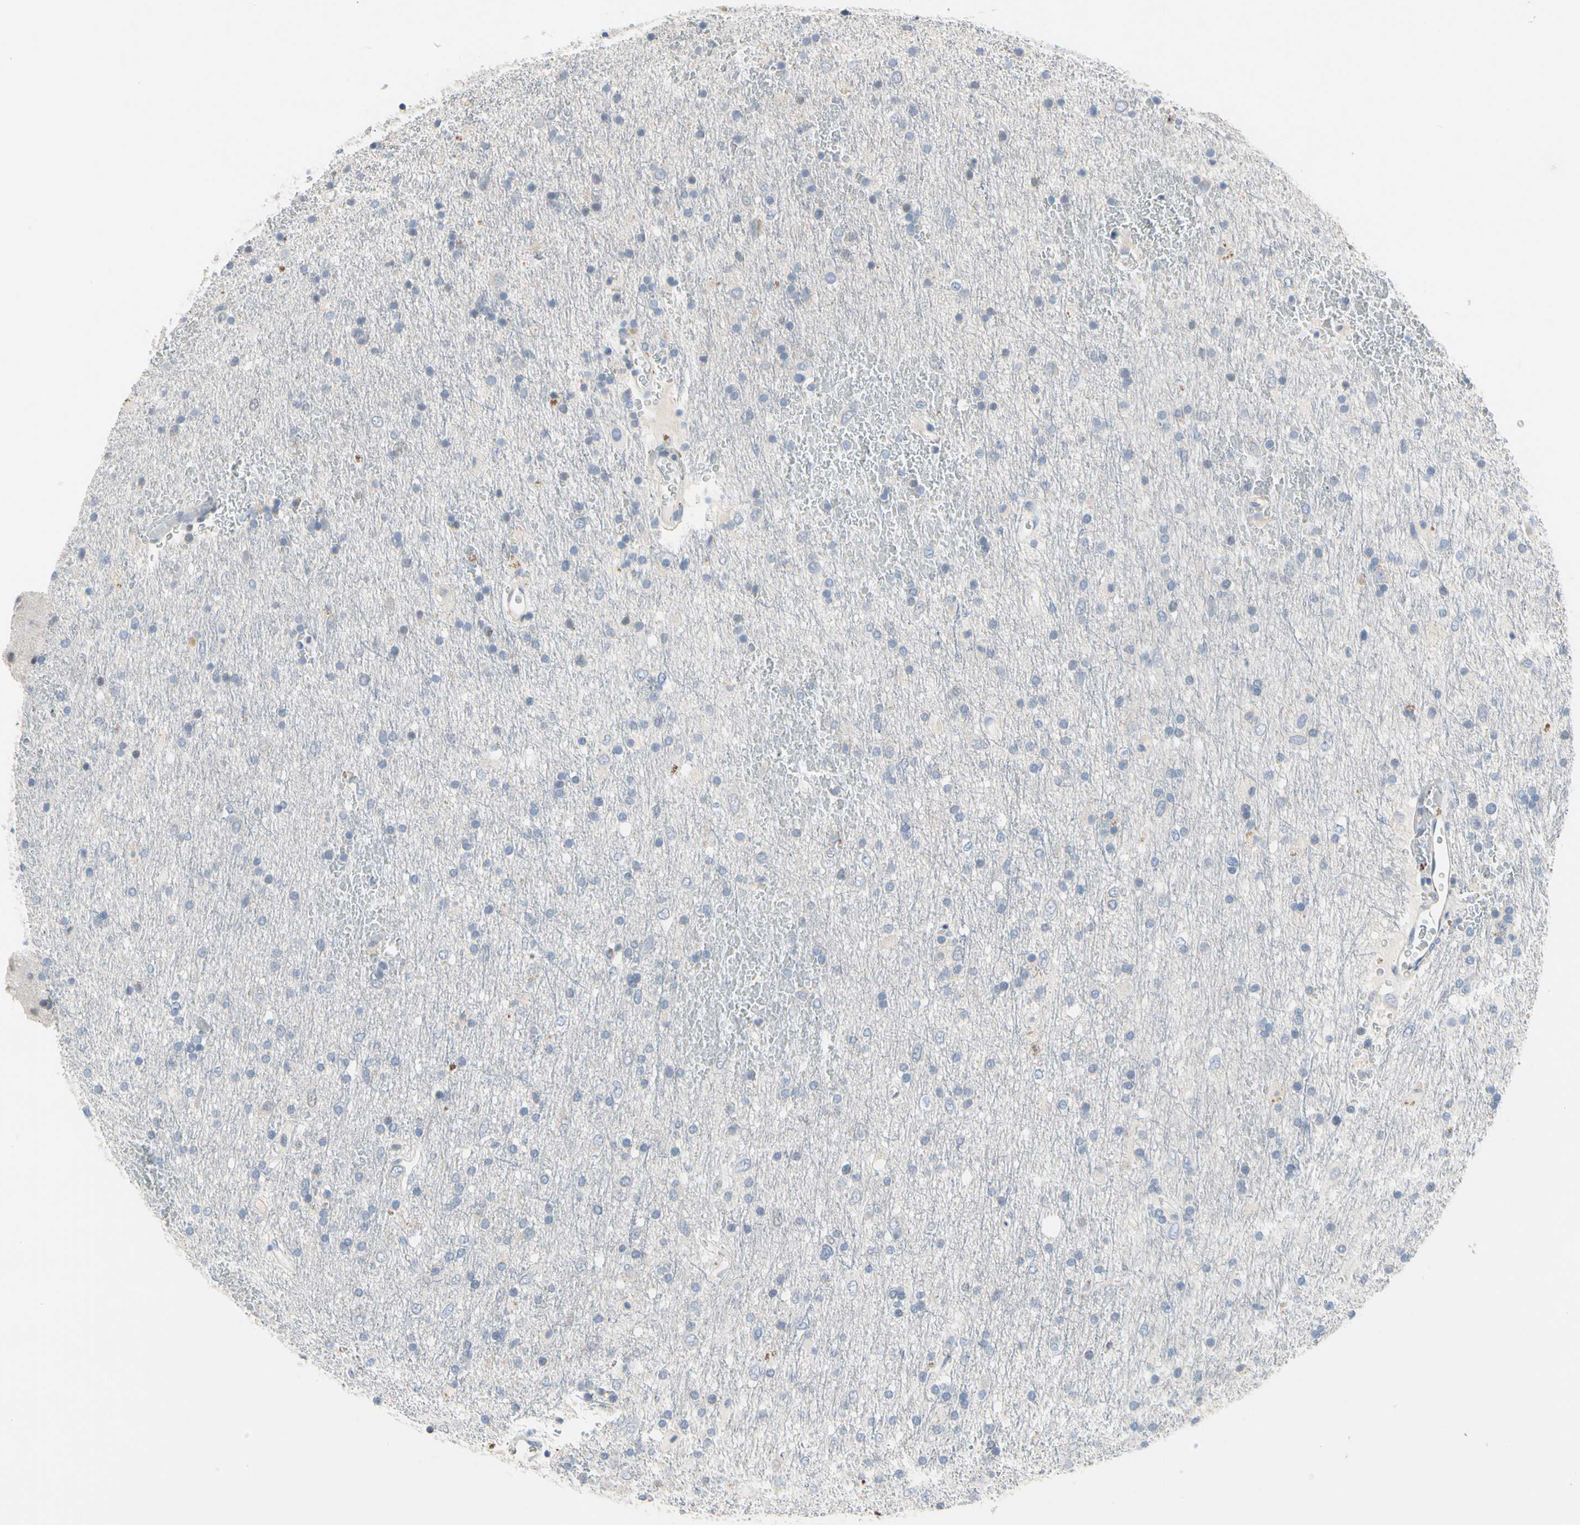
{"staining": {"intensity": "negative", "quantity": "none", "location": "none"}, "tissue": "glioma", "cell_type": "Tumor cells", "image_type": "cancer", "snomed": [{"axis": "morphology", "description": "Glioma, malignant, Low grade"}, {"axis": "topography", "description": "Brain"}], "caption": "Histopathology image shows no protein positivity in tumor cells of malignant glioma (low-grade) tissue.", "gene": "ECRG4", "patient": {"sex": "male", "age": 77}}